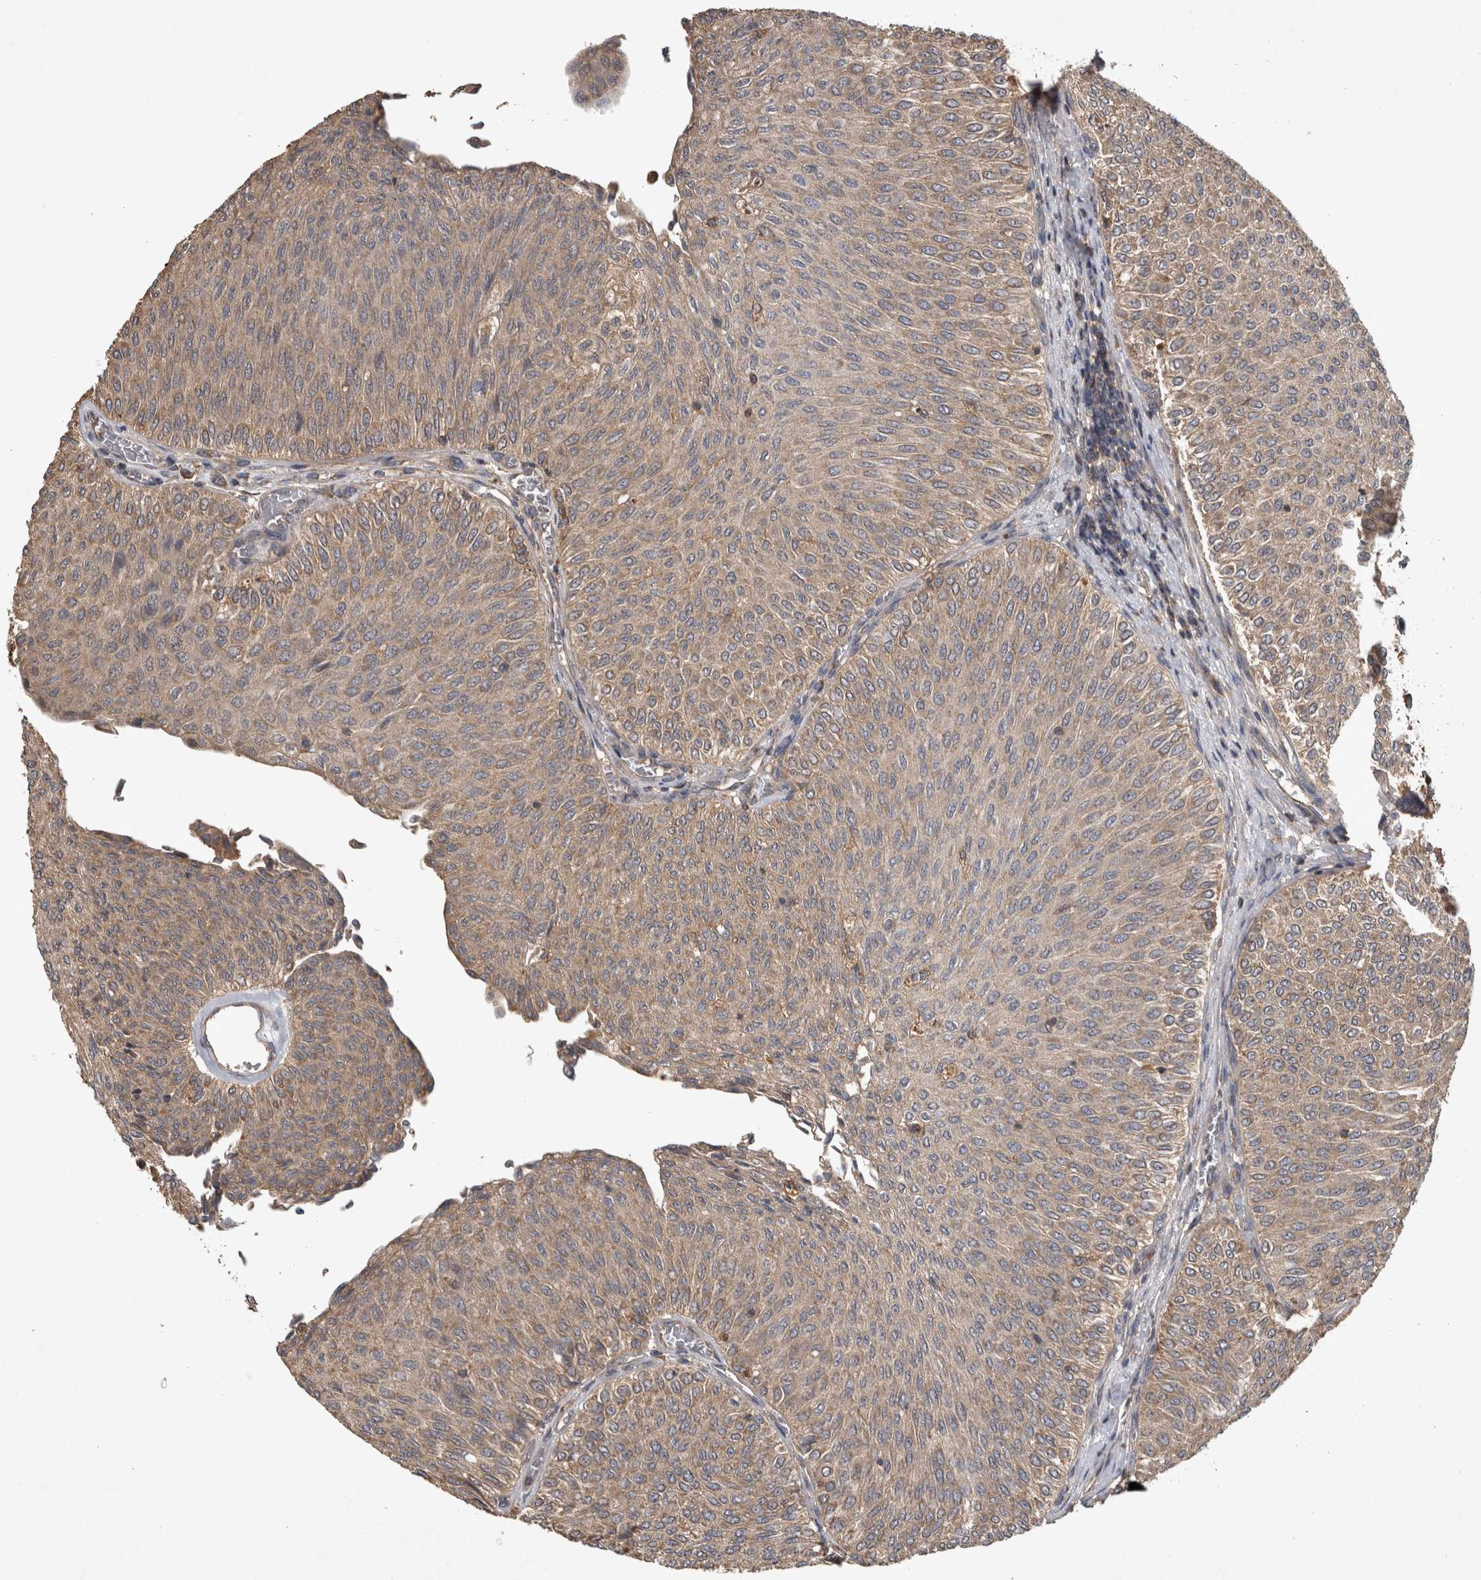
{"staining": {"intensity": "weak", "quantity": ">75%", "location": "cytoplasmic/membranous"}, "tissue": "urothelial cancer", "cell_type": "Tumor cells", "image_type": "cancer", "snomed": [{"axis": "morphology", "description": "Urothelial carcinoma, Low grade"}, {"axis": "topography", "description": "Urinary bladder"}], "caption": "A brown stain labels weak cytoplasmic/membranous positivity of a protein in human urothelial cancer tumor cells.", "gene": "TRMT61B", "patient": {"sex": "male", "age": 78}}